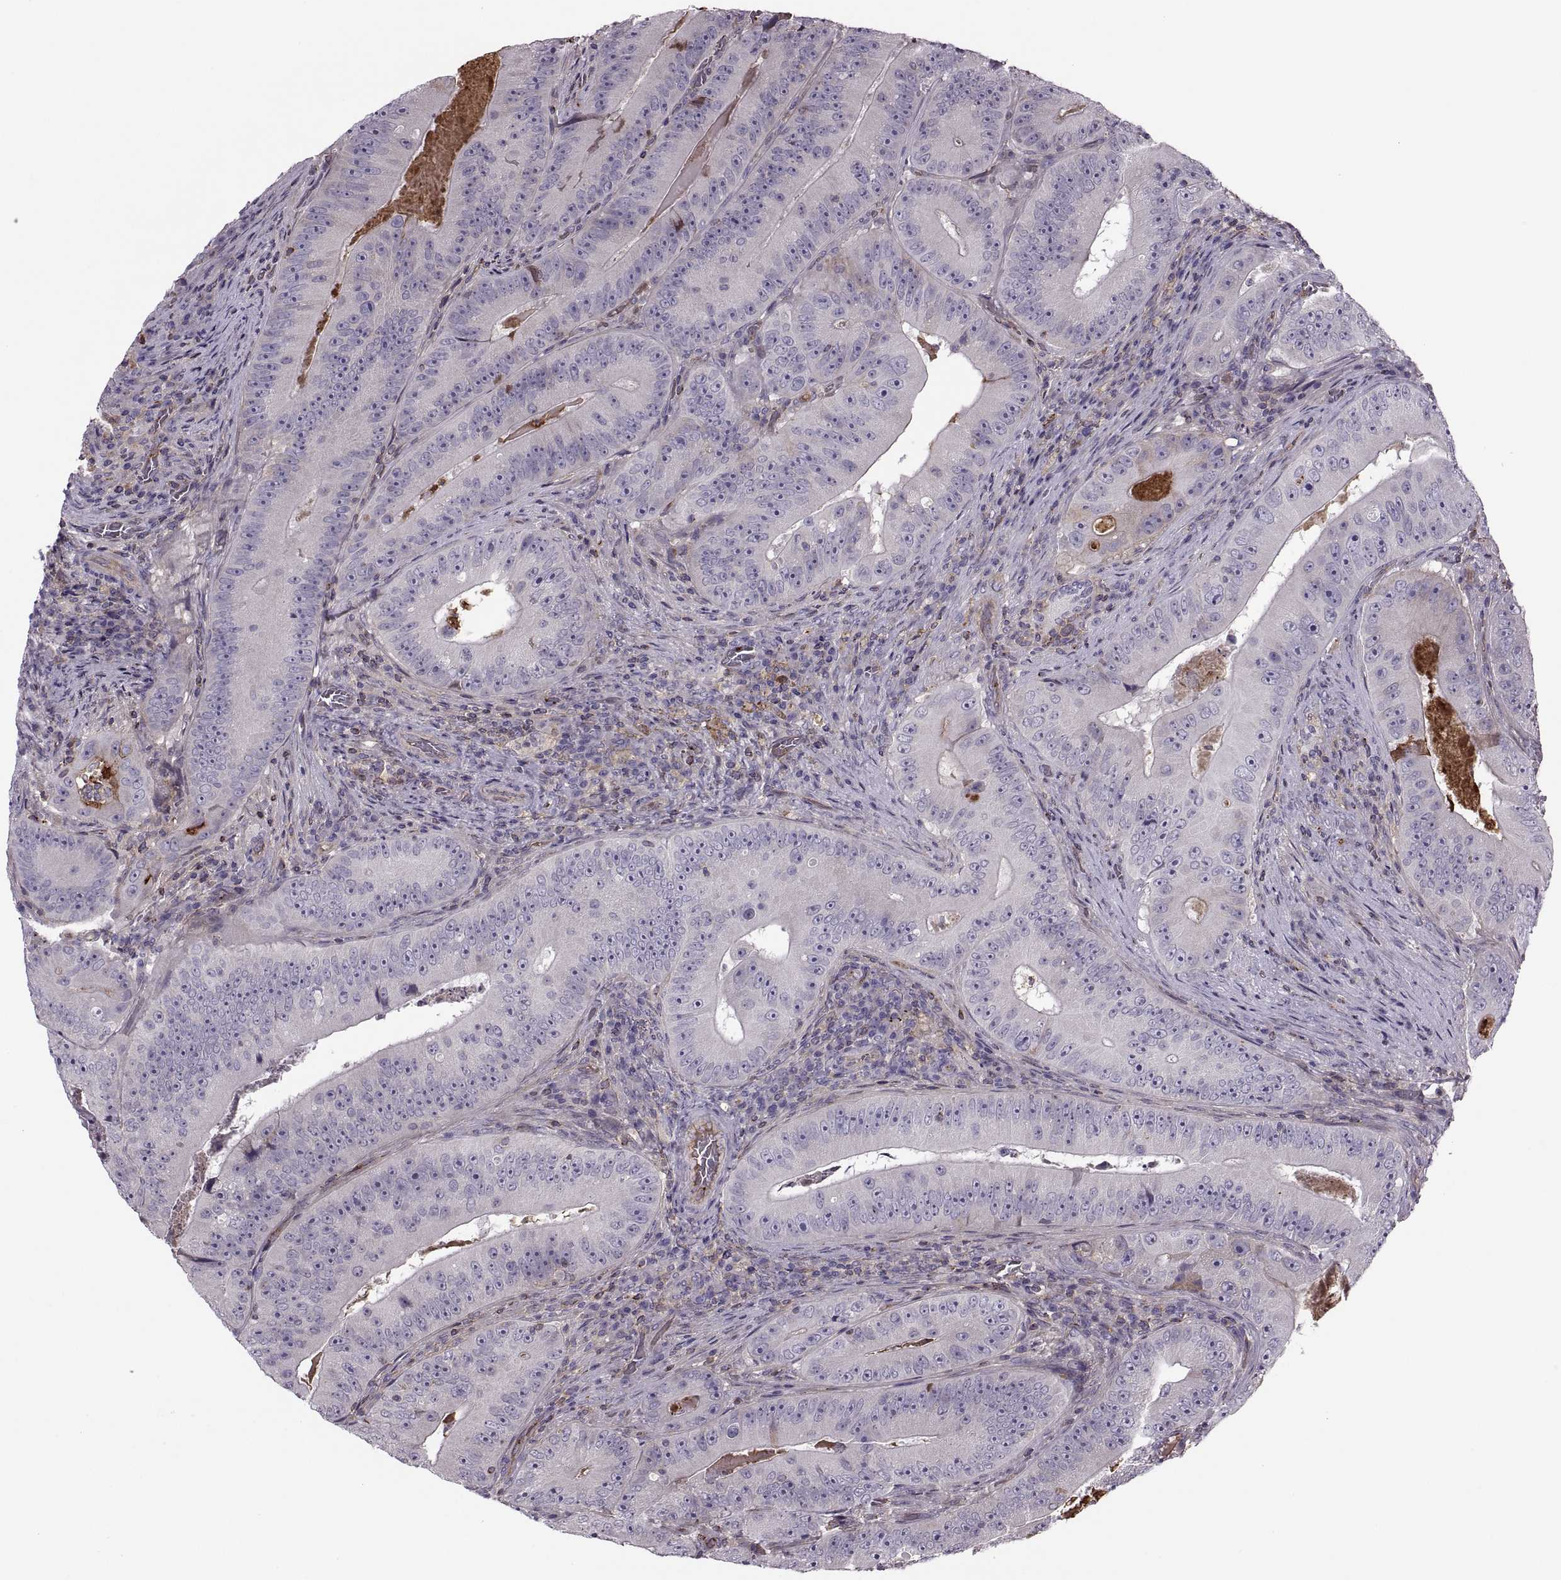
{"staining": {"intensity": "negative", "quantity": "none", "location": "none"}, "tissue": "colorectal cancer", "cell_type": "Tumor cells", "image_type": "cancer", "snomed": [{"axis": "morphology", "description": "Adenocarcinoma, NOS"}, {"axis": "topography", "description": "Colon"}], "caption": "There is no significant expression in tumor cells of adenocarcinoma (colorectal).", "gene": "SLC2A3", "patient": {"sex": "female", "age": 86}}